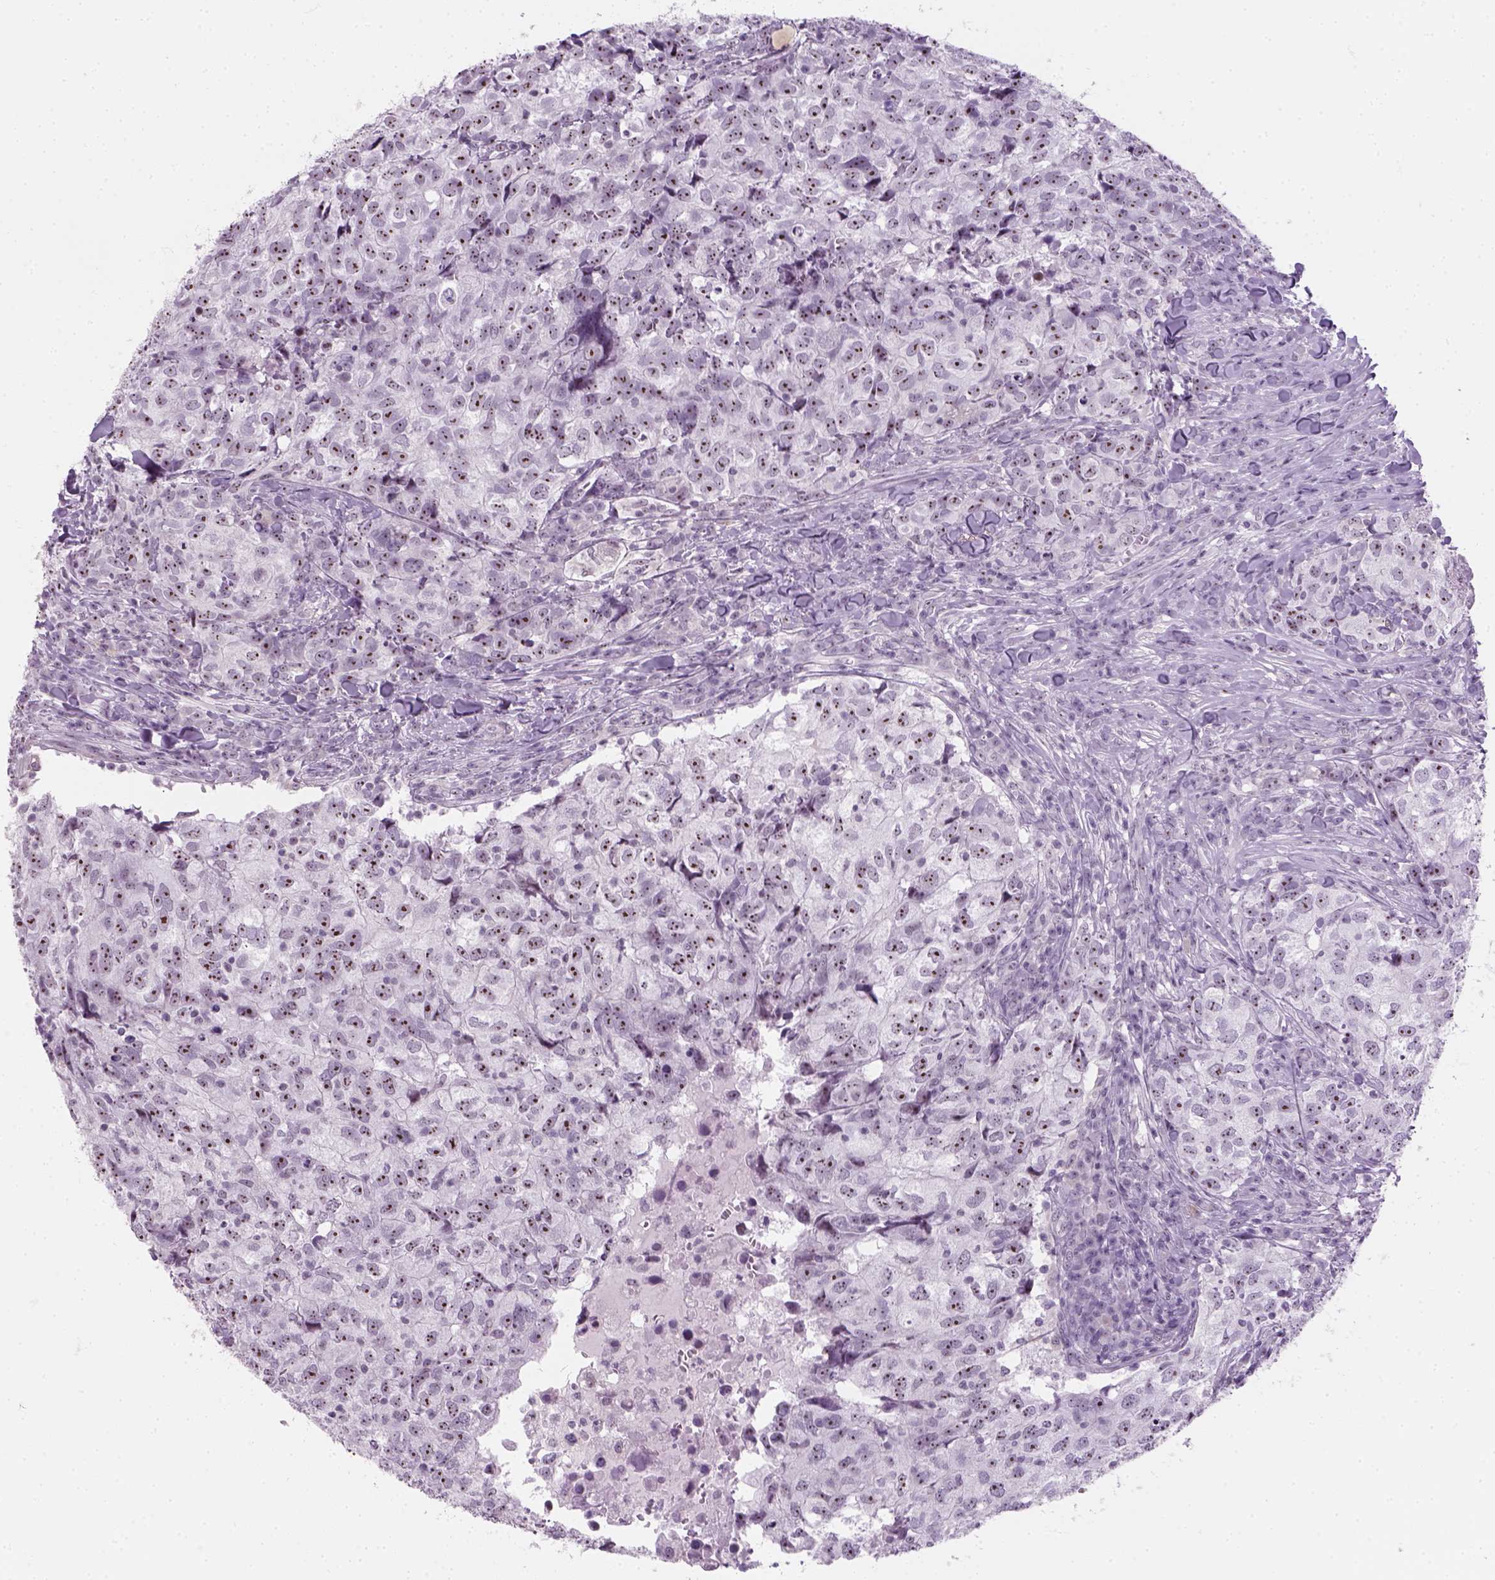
{"staining": {"intensity": "strong", "quantity": "25%-75%", "location": "nuclear"}, "tissue": "breast cancer", "cell_type": "Tumor cells", "image_type": "cancer", "snomed": [{"axis": "morphology", "description": "Duct carcinoma"}, {"axis": "topography", "description": "Breast"}], "caption": "Protein staining by immunohistochemistry (IHC) displays strong nuclear staining in about 25%-75% of tumor cells in breast cancer (invasive ductal carcinoma). The staining was performed using DAB (3,3'-diaminobenzidine), with brown indicating positive protein expression. Nuclei are stained blue with hematoxylin.", "gene": "ZNF865", "patient": {"sex": "female", "age": 30}}